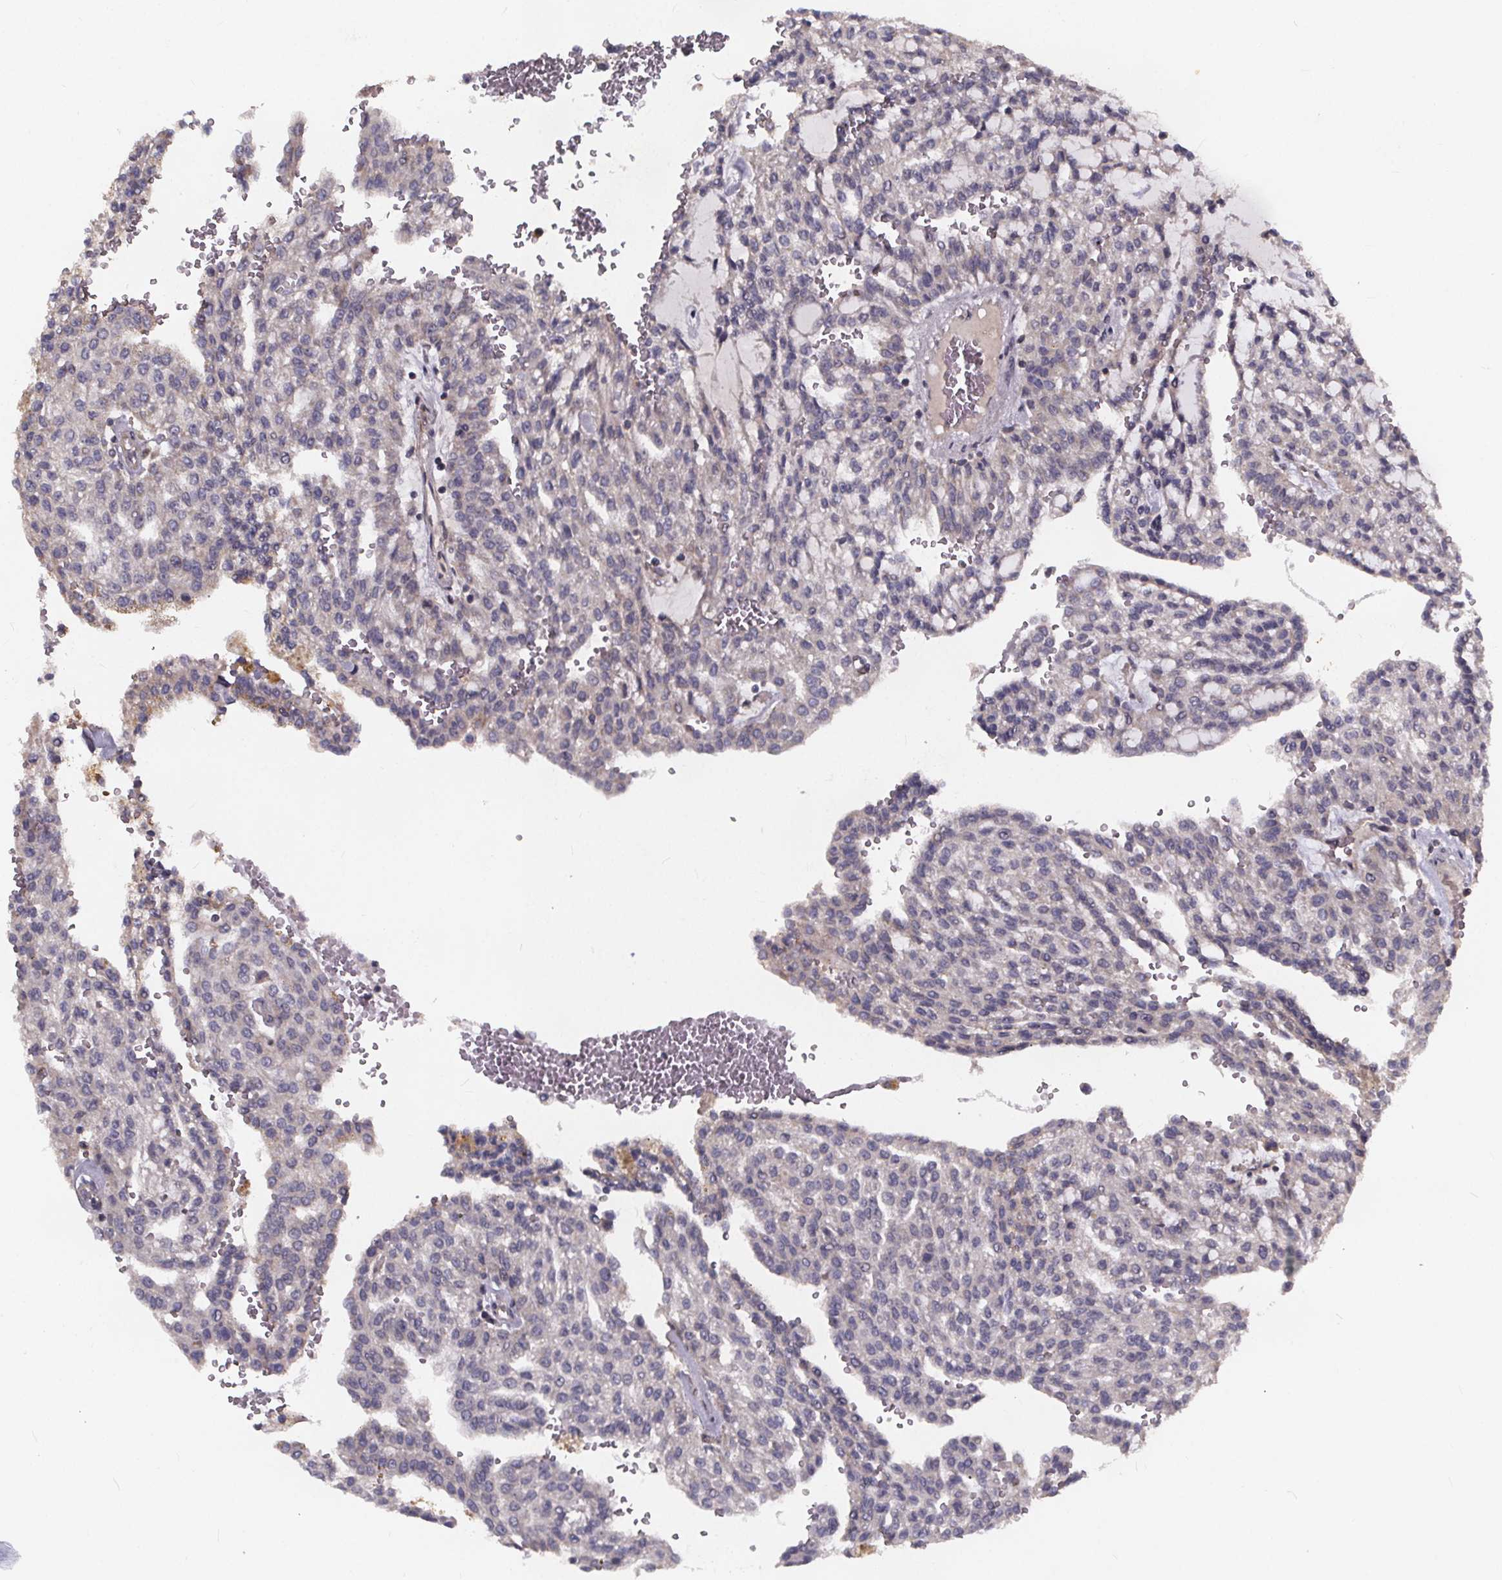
{"staining": {"intensity": "negative", "quantity": "none", "location": "none"}, "tissue": "renal cancer", "cell_type": "Tumor cells", "image_type": "cancer", "snomed": [{"axis": "morphology", "description": "Adenocarcinoma, NOS"}, {"axis": "topography", "description": "Kidney"}], "caption": "The image reveals no significant expression in tumor cells of renal cancer. (Stains: DAB immunohistochemistry (IHC) with hematoxylin counter stain, Microscopy: brightfield microscopy at high magnification).", "gene": "YME1L1", "patient": {"sex": "male", "age": 63}}